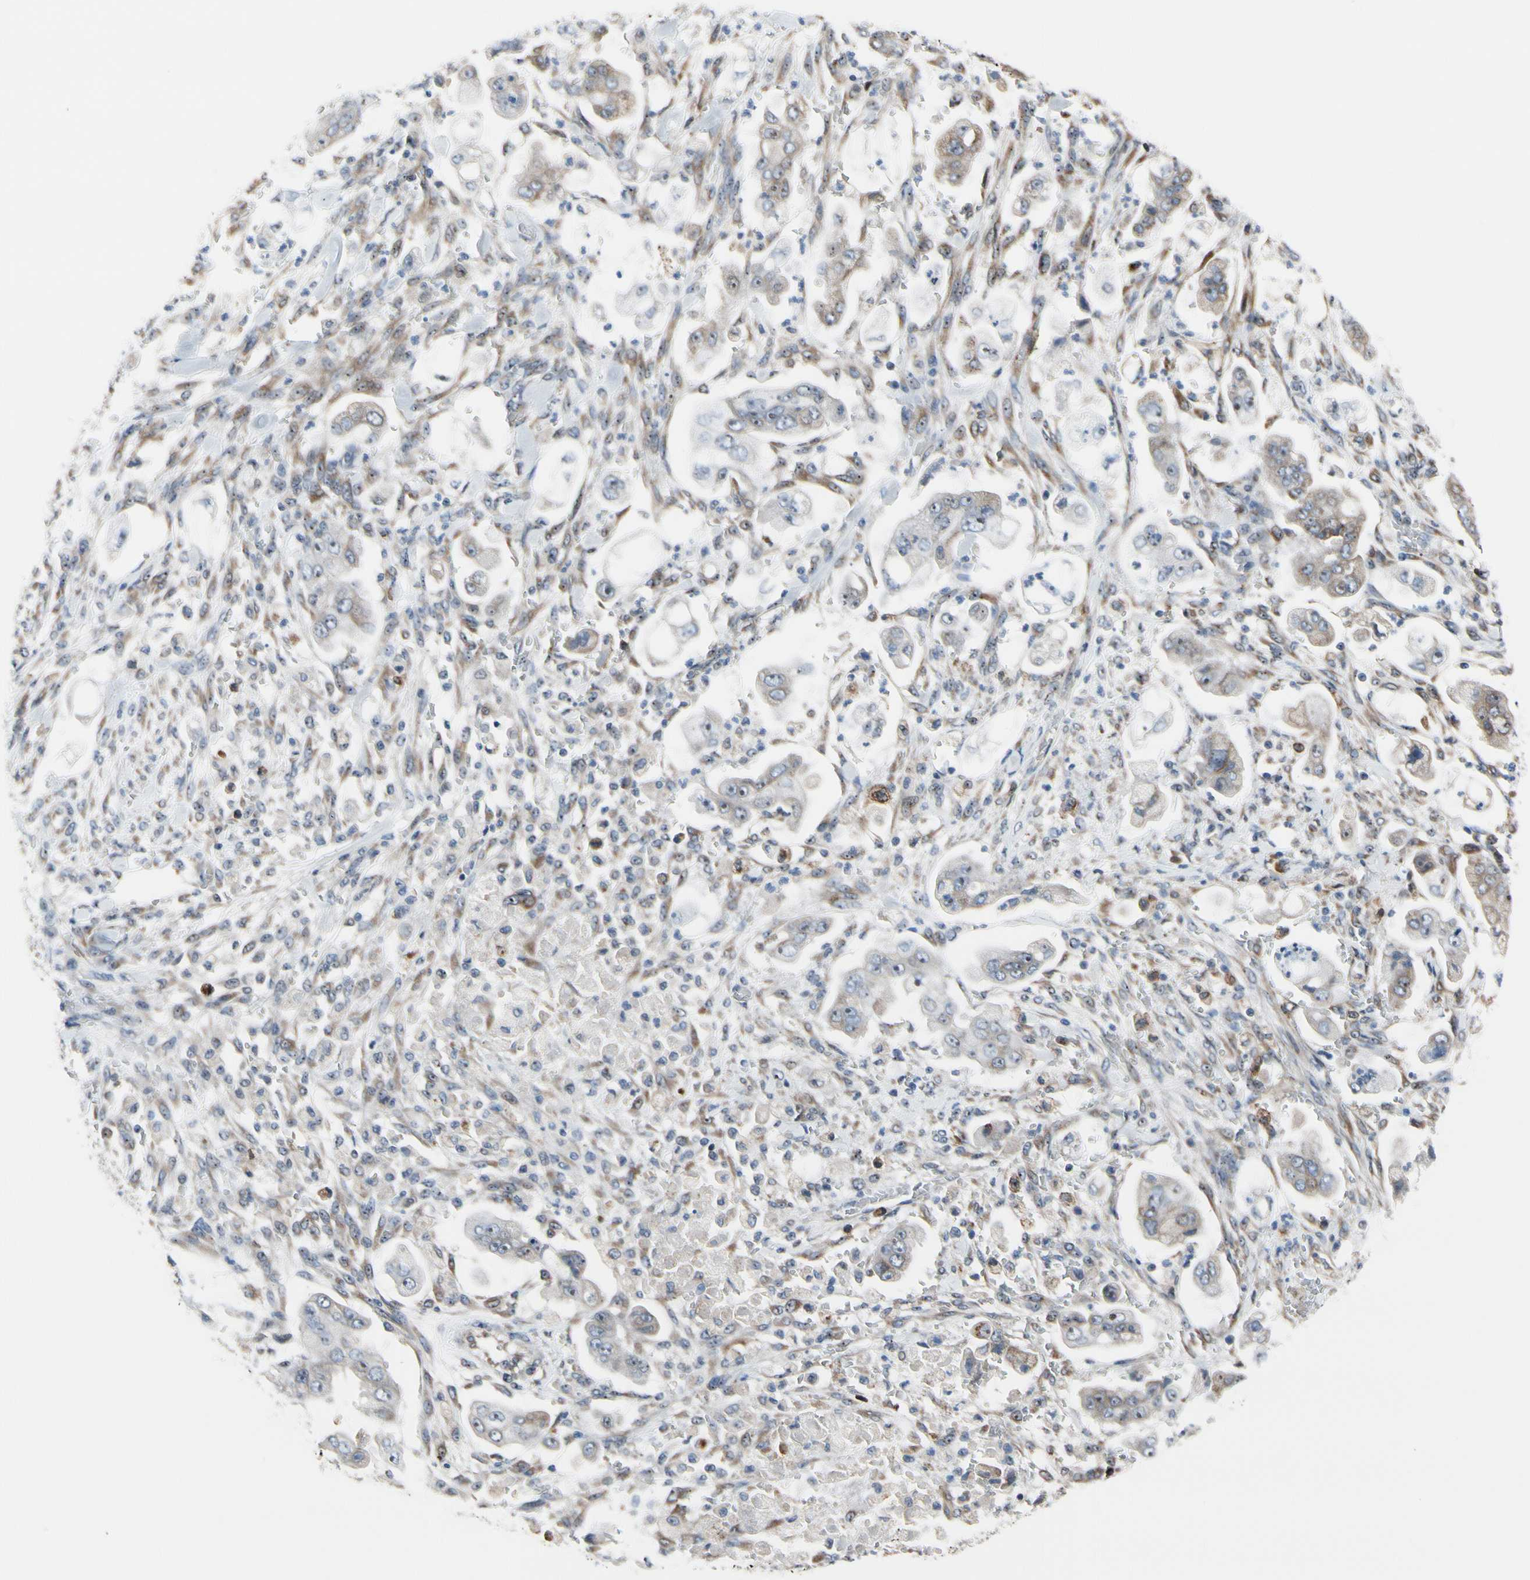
{"staining": {"intensity": "weak", "quantity": ">75%", "location": "cytoplasmic/membranous"}, "tissue": "stomach cancer", "cell_type": "Tumor cells", "image_type": "cancer", "snomed": [{"axis": "morphology", "description": "Adenocarcinoma, NOS"}, {"axis": "topography", "description": "Stomach"}], "caption": "This histopathology image shows immunohistochemistry staining of stomach adenocarcinoma, with low weak cytoplasmic/membranous positivity in approximately >75% of tumor cells.", "gene": "TMED7", "patient": {"sex": "male", "age": 62}}